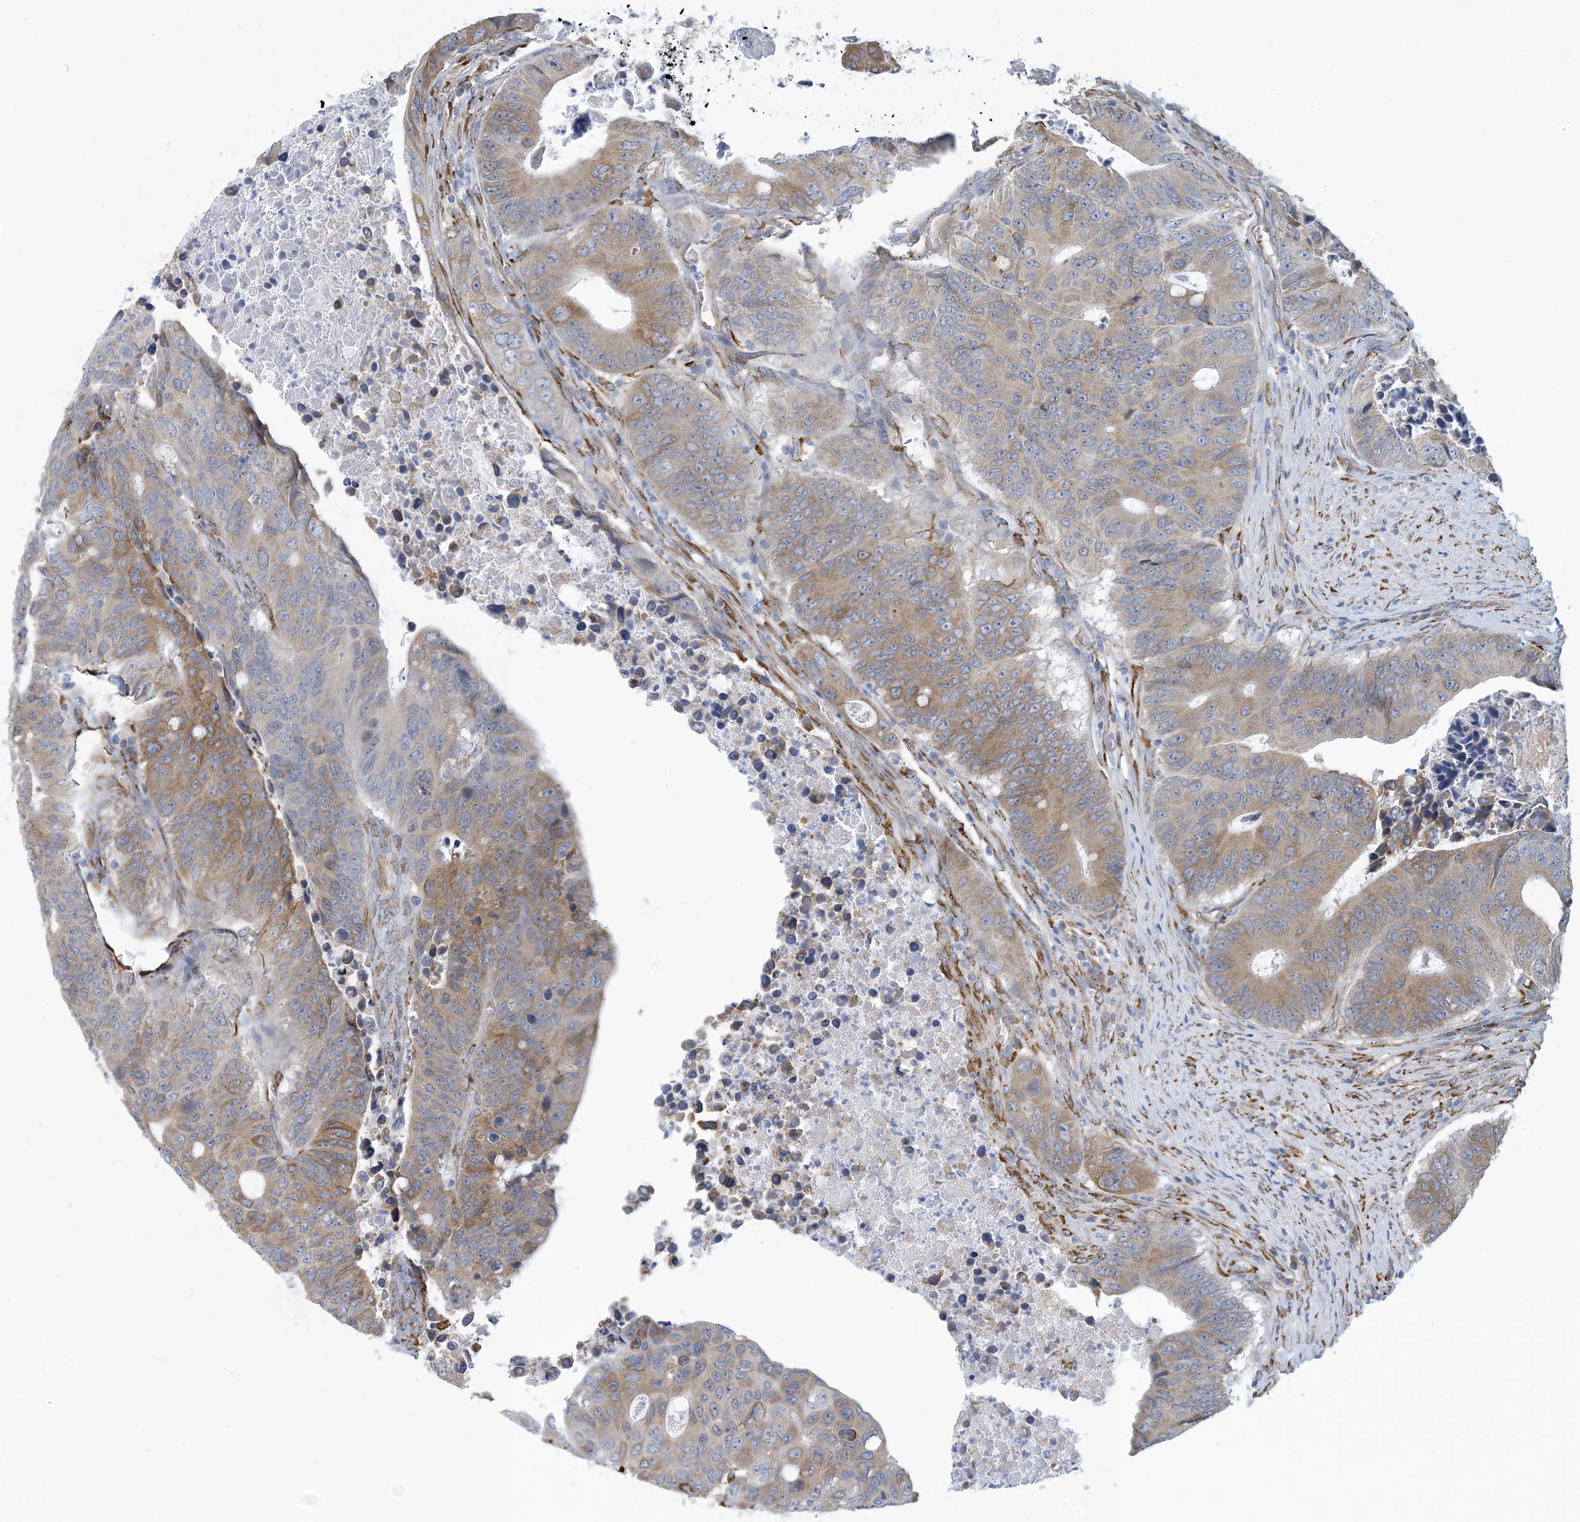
{"staining": {"intensity": "weak", "quantity": ">75%", "location": "cytoplasmic/membranous"}, "tissue": "colorectal cancer", "cell_type": "Tumor cells", "image_type": "cancer", "snomed": [{"axis": "morphology", "description": "Adenocarcinoma, NOS"}, {"axis": "topography", "description": "Colon"}], "caption": "Protein analysis of adenocarcinoma (colorectal) tissue reveals weak cytoplasmic/membranous staining in approximately >75% of tumor cells.", "gene": "CCDC14", "patient": {"sex": "male", "age": 87}}